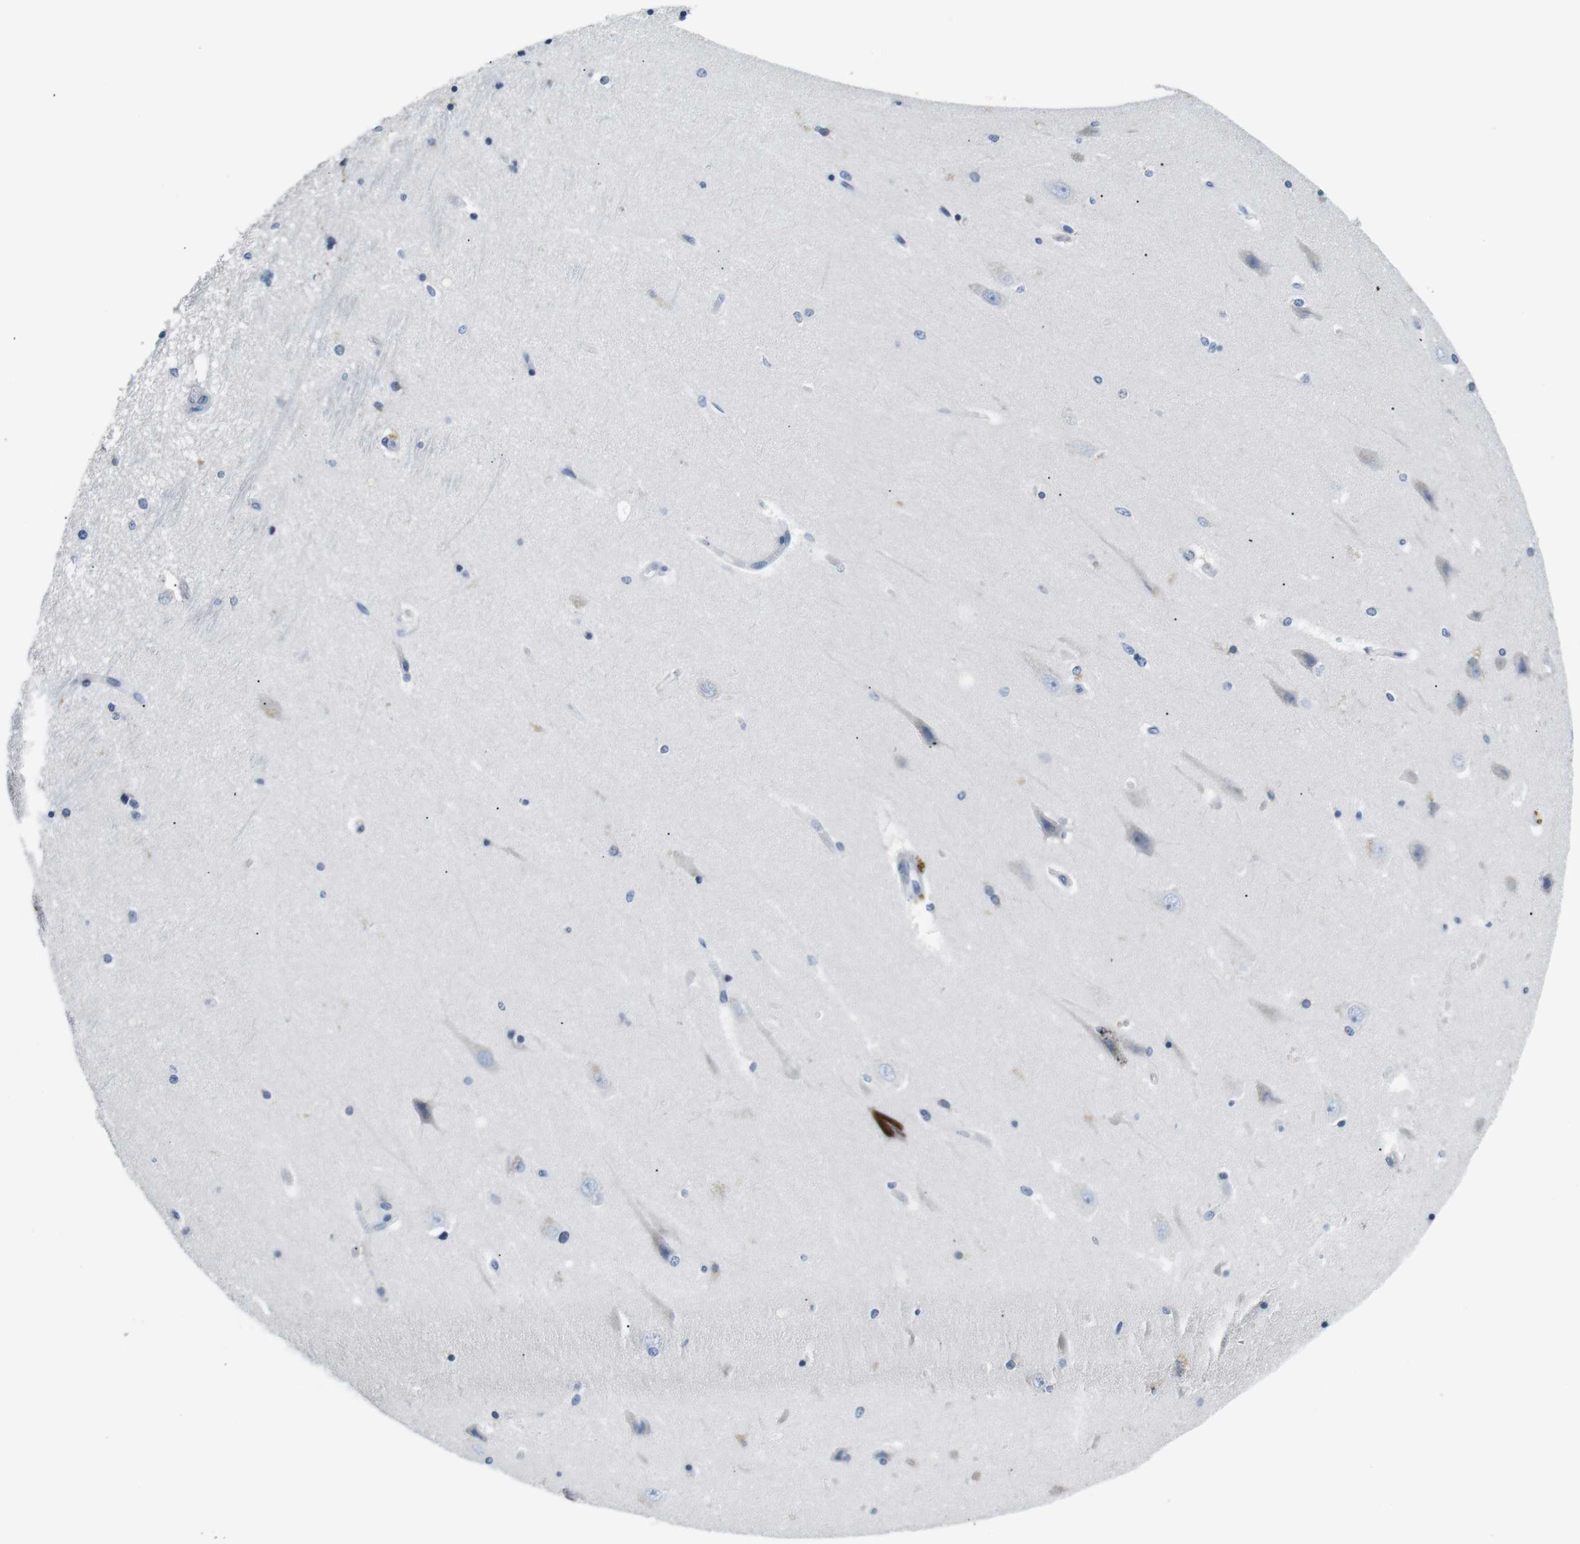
{"staining": {"intensity": "negative", "quantity": "none", "location": "none"}, "tissue": "hippocampus", "cell_type": "Glial cells", "image_type": "normal", "snomed": [{"axis": "morphology", "description": "Normal tissue, NOS"}, {"axis": "topography", "description": "Hippocampus"}], "caption": "A high-resolution image shows immunohistochemistry staining of benign hippocampus, which exhibits no significant staining in glial cells. (DAB immunohistochemistry visualized using brightfield microscopy, high magnification).", "gene": "UNC5CL", "patient": {"sex": "female", "age": 54}}